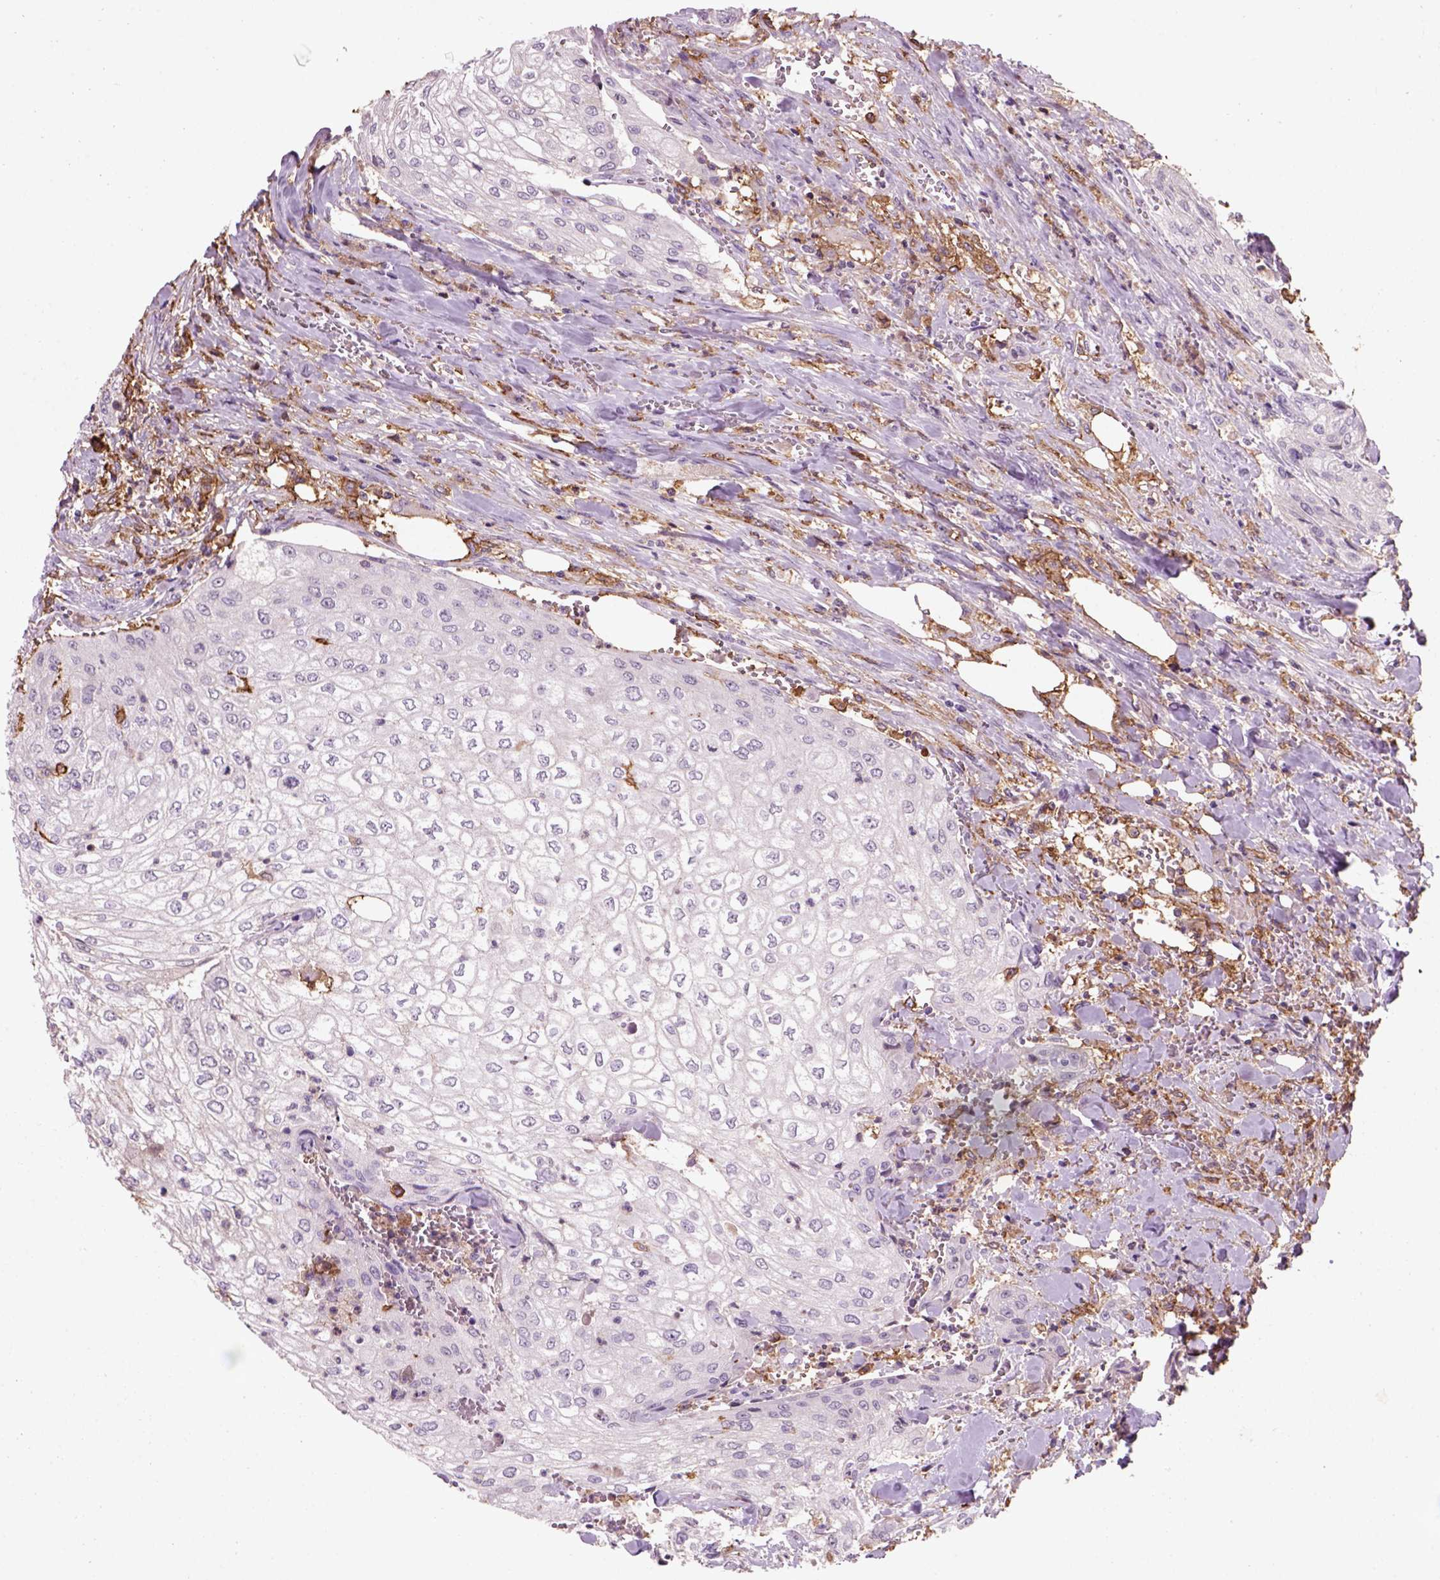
{"staining": {"intensity": "negative", "quantity": "none", "location": "none"}, "tissue": "urothelial cancer", "cell_type": "Tumor cells", "image_type": "cancer", "snomed": [{"axis": "morphology", "description": "Urothelial carcinoma, High grade"}, {"axis": "topography", "description": "Urinary bladder"}], "caption": "Tumor cells are negative for brown protein staining in urothelial carcinoma (high-grade).", "gene": "CD14", "patient": {"sex": "male", "age": 62}}